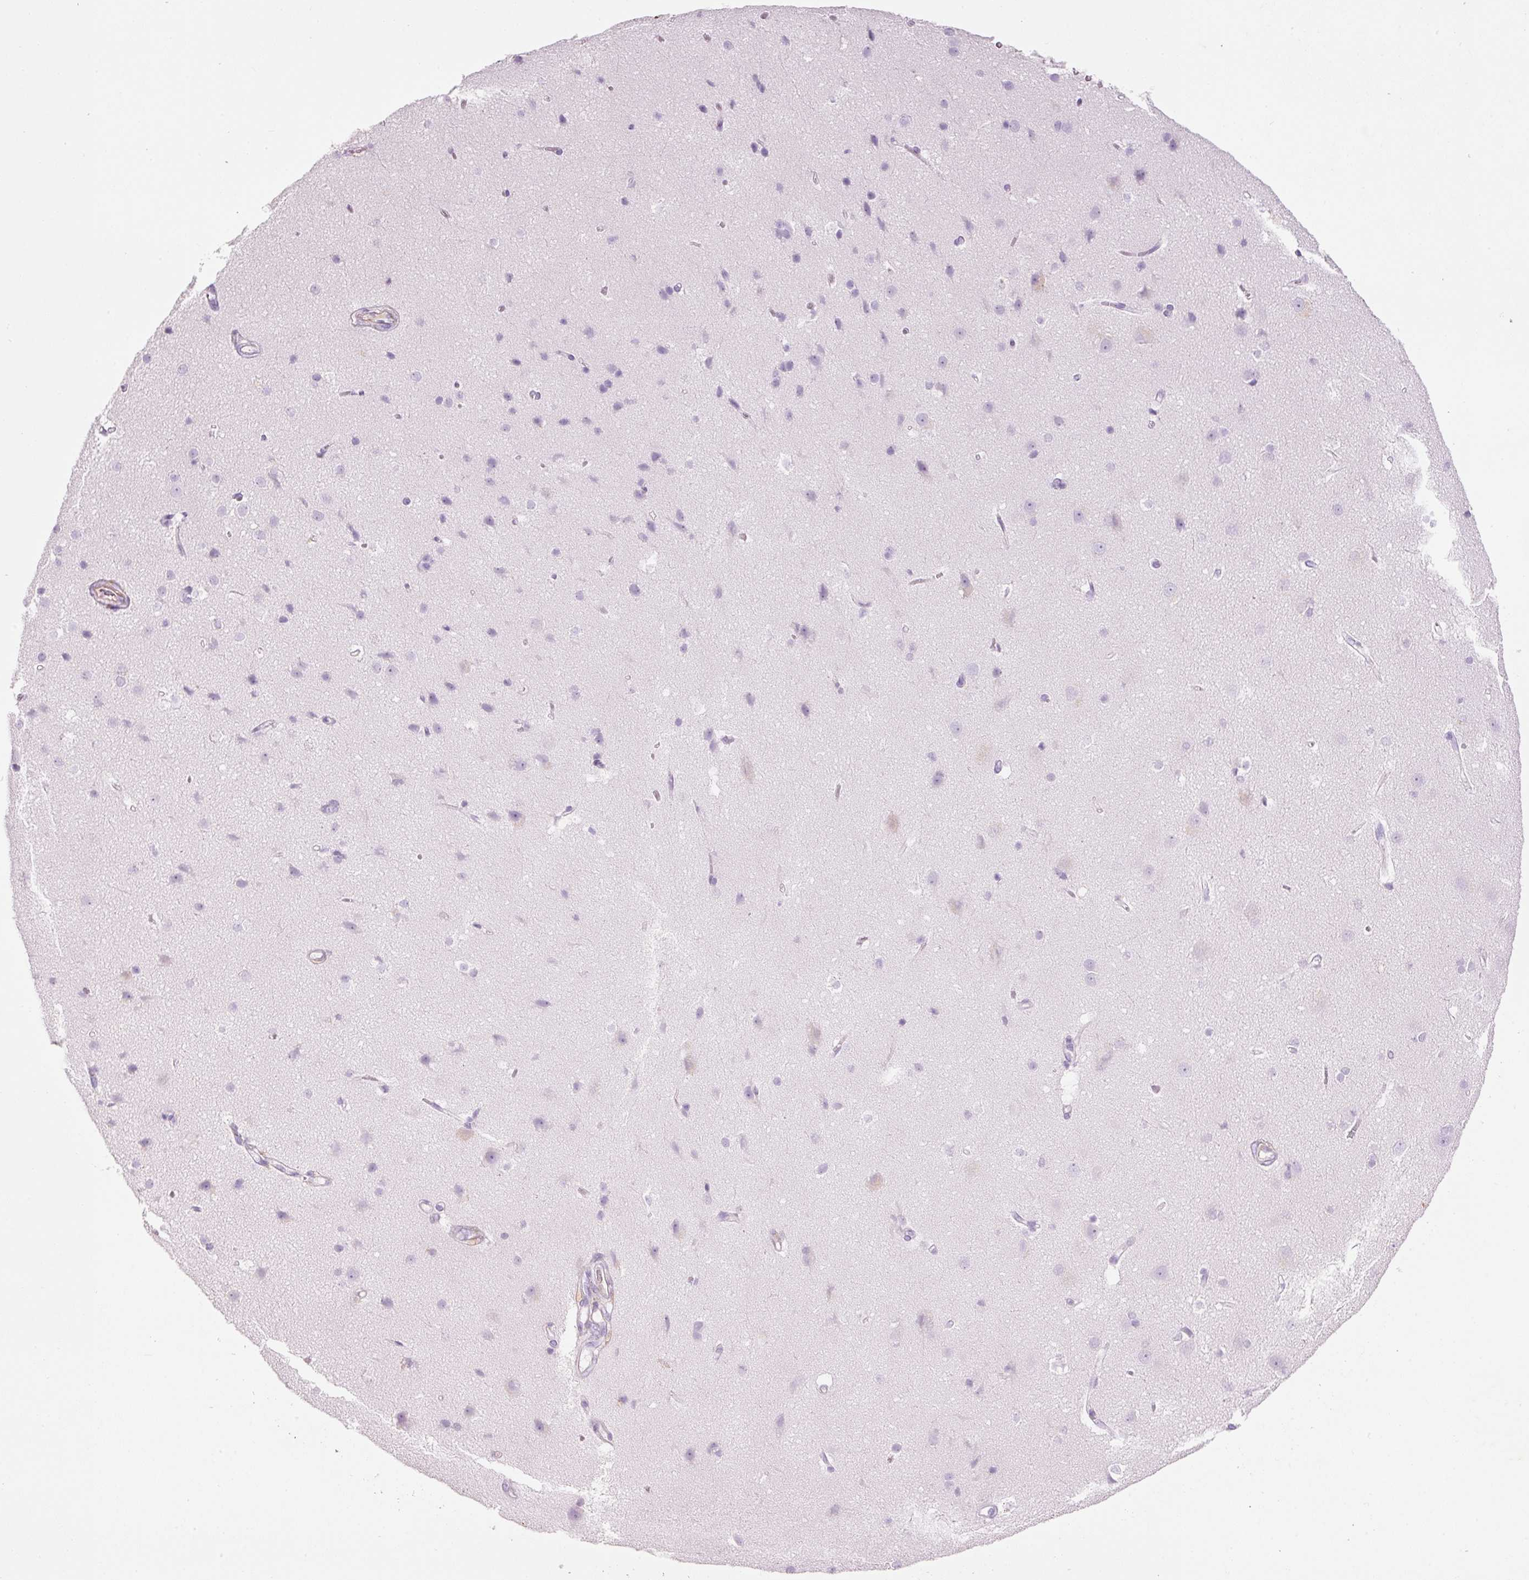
{"staining": {"intensity": "negative", "quantity": "none", "location": "none"}, "tissue": "cerebral cortex", "cell_type": "Endothelial cells", "image_type": "normal", "snomed": [{"axis": "morphology", "description": "Normal tissue, NOS"}, {"axis": "topography", "description": "Cerebral cortex"}], "caption": "An immunohistochemistry histopathology image of unremarkable cerebral cortex is shown. There is no staining in endothelial cells of cerebral cortex.", "gene": "MFAP4", "patient": {"sex": "male", "age": 37}}